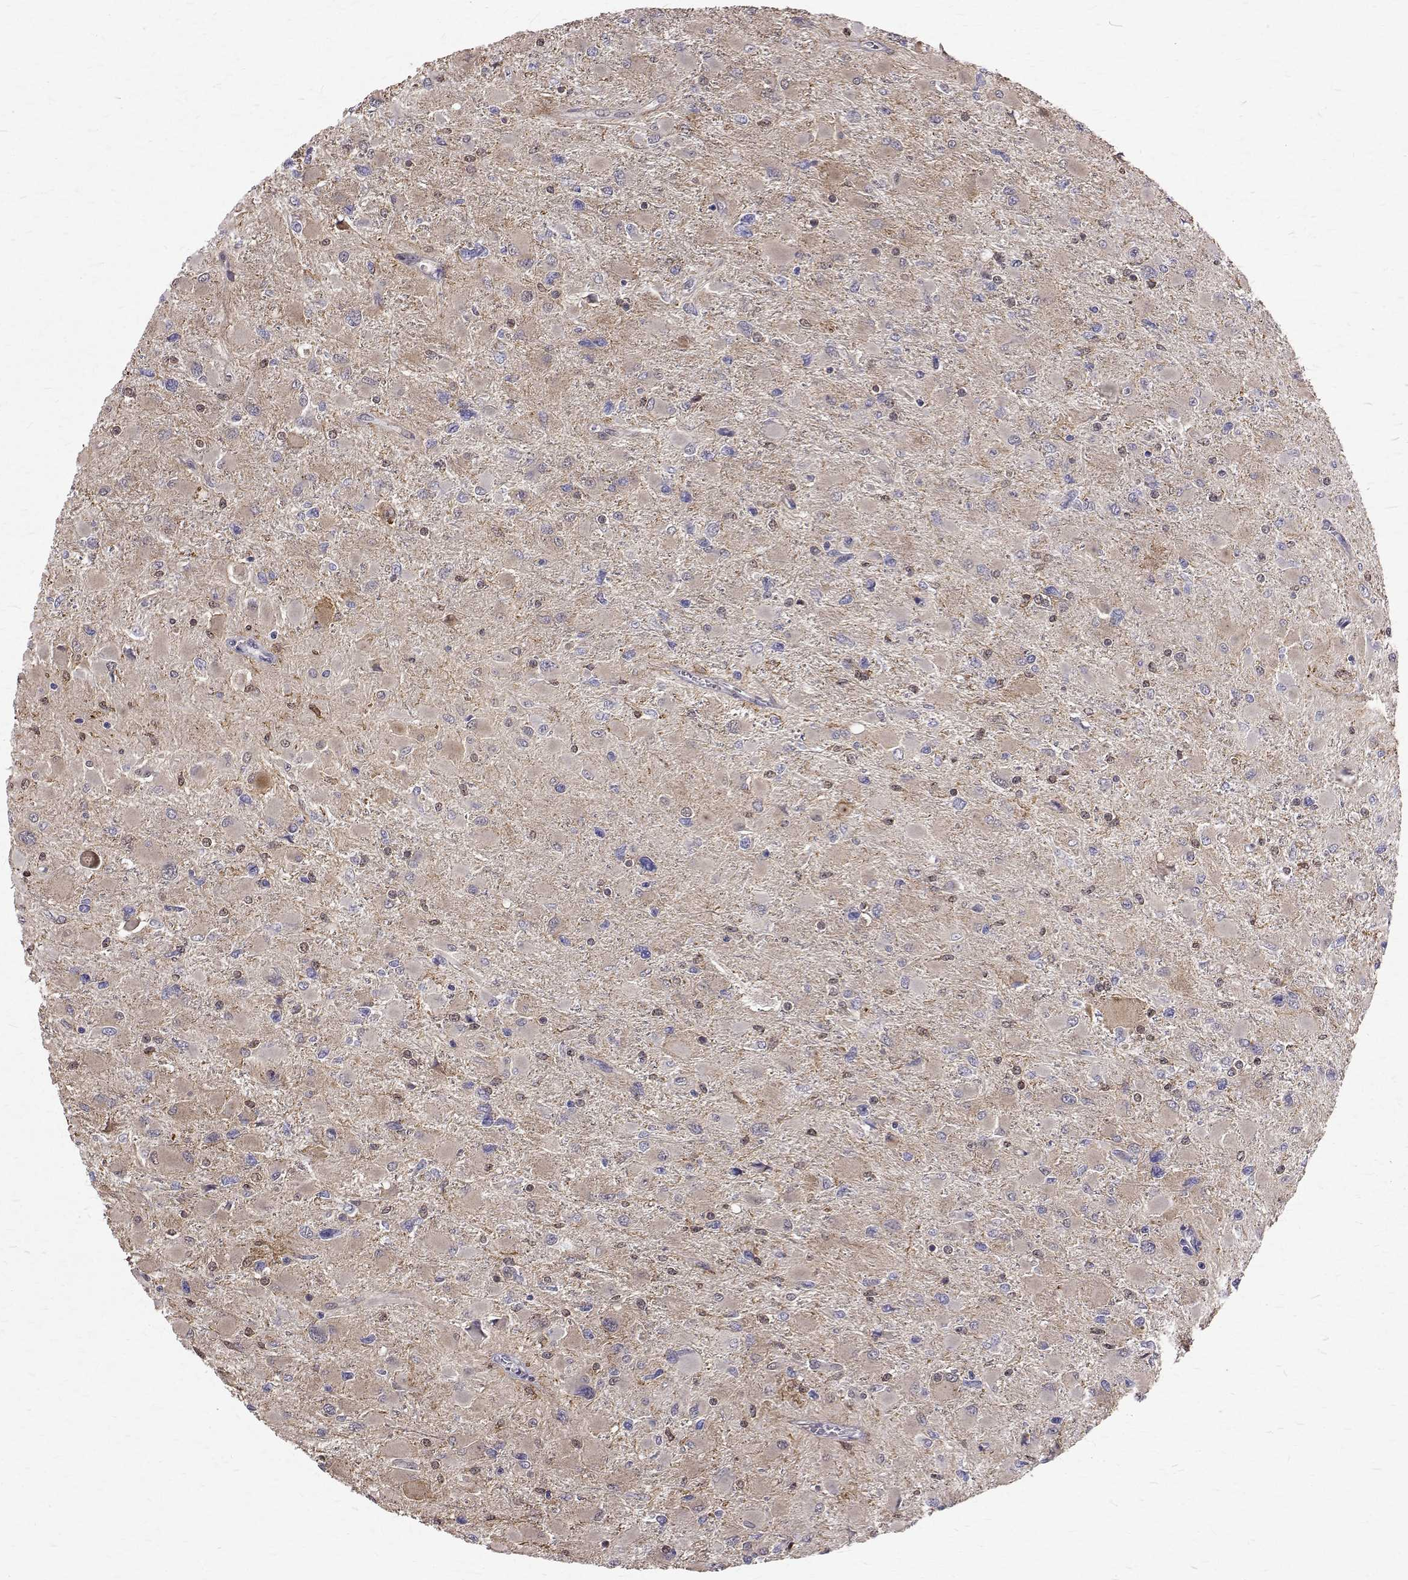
{"staining": {"intensity": "negative", "quantity": "none", "location": "none"}, "tissue": "glioma", "cell_type": "Tumor cells", "image_type": "cancer", "snomed": [{"axis": "morphology", "description": "Glioma, malignant, High grade"}, {"axis": "topography", "description": "Cerebral cortex"}], "caption": "This is an immunohistochemistry (IHC) image of malignant glioma (high-grade). There is no positivity in tumor cells.", "gene": "CCDC89", "patient": {"sex": "female", "age": 36}}